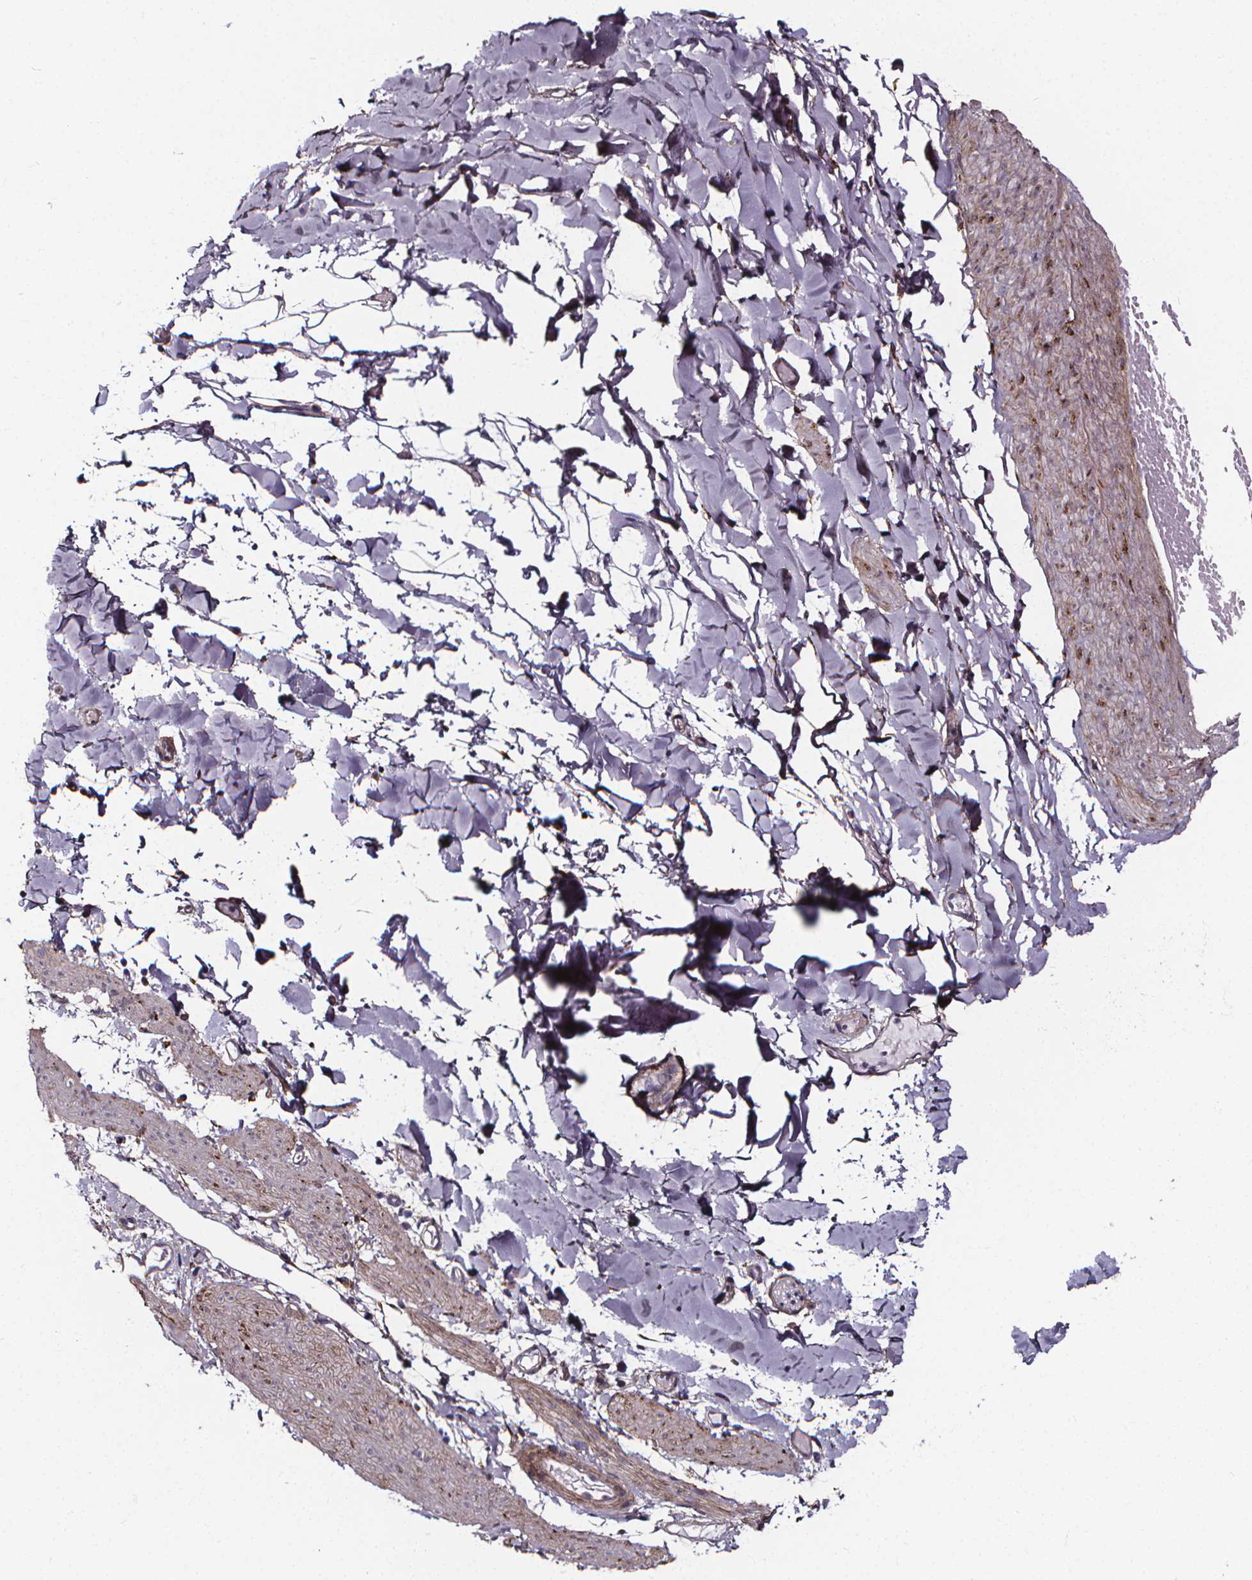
{"staining": {"intensity": "negative", "quantity": "none", "location": "none"}, "tissue": "adipose tissue", "cell_type": "Adipocytes", "image_type": "normal", "snomed": [{"axis": "morphology", "description": "Normal tissue, NOS"}, {"axis": "topography", "description": "Gallbladder"}, {"axis": "topography", "description": "Peripheral nerve tissue"}], "caption": "IHC image of normal human adipose tissue stained for a protein (brown), which displays no expression in adipocytes.", "gene": "AEBP1", "patient": {"sex": "female", "age": 45}}